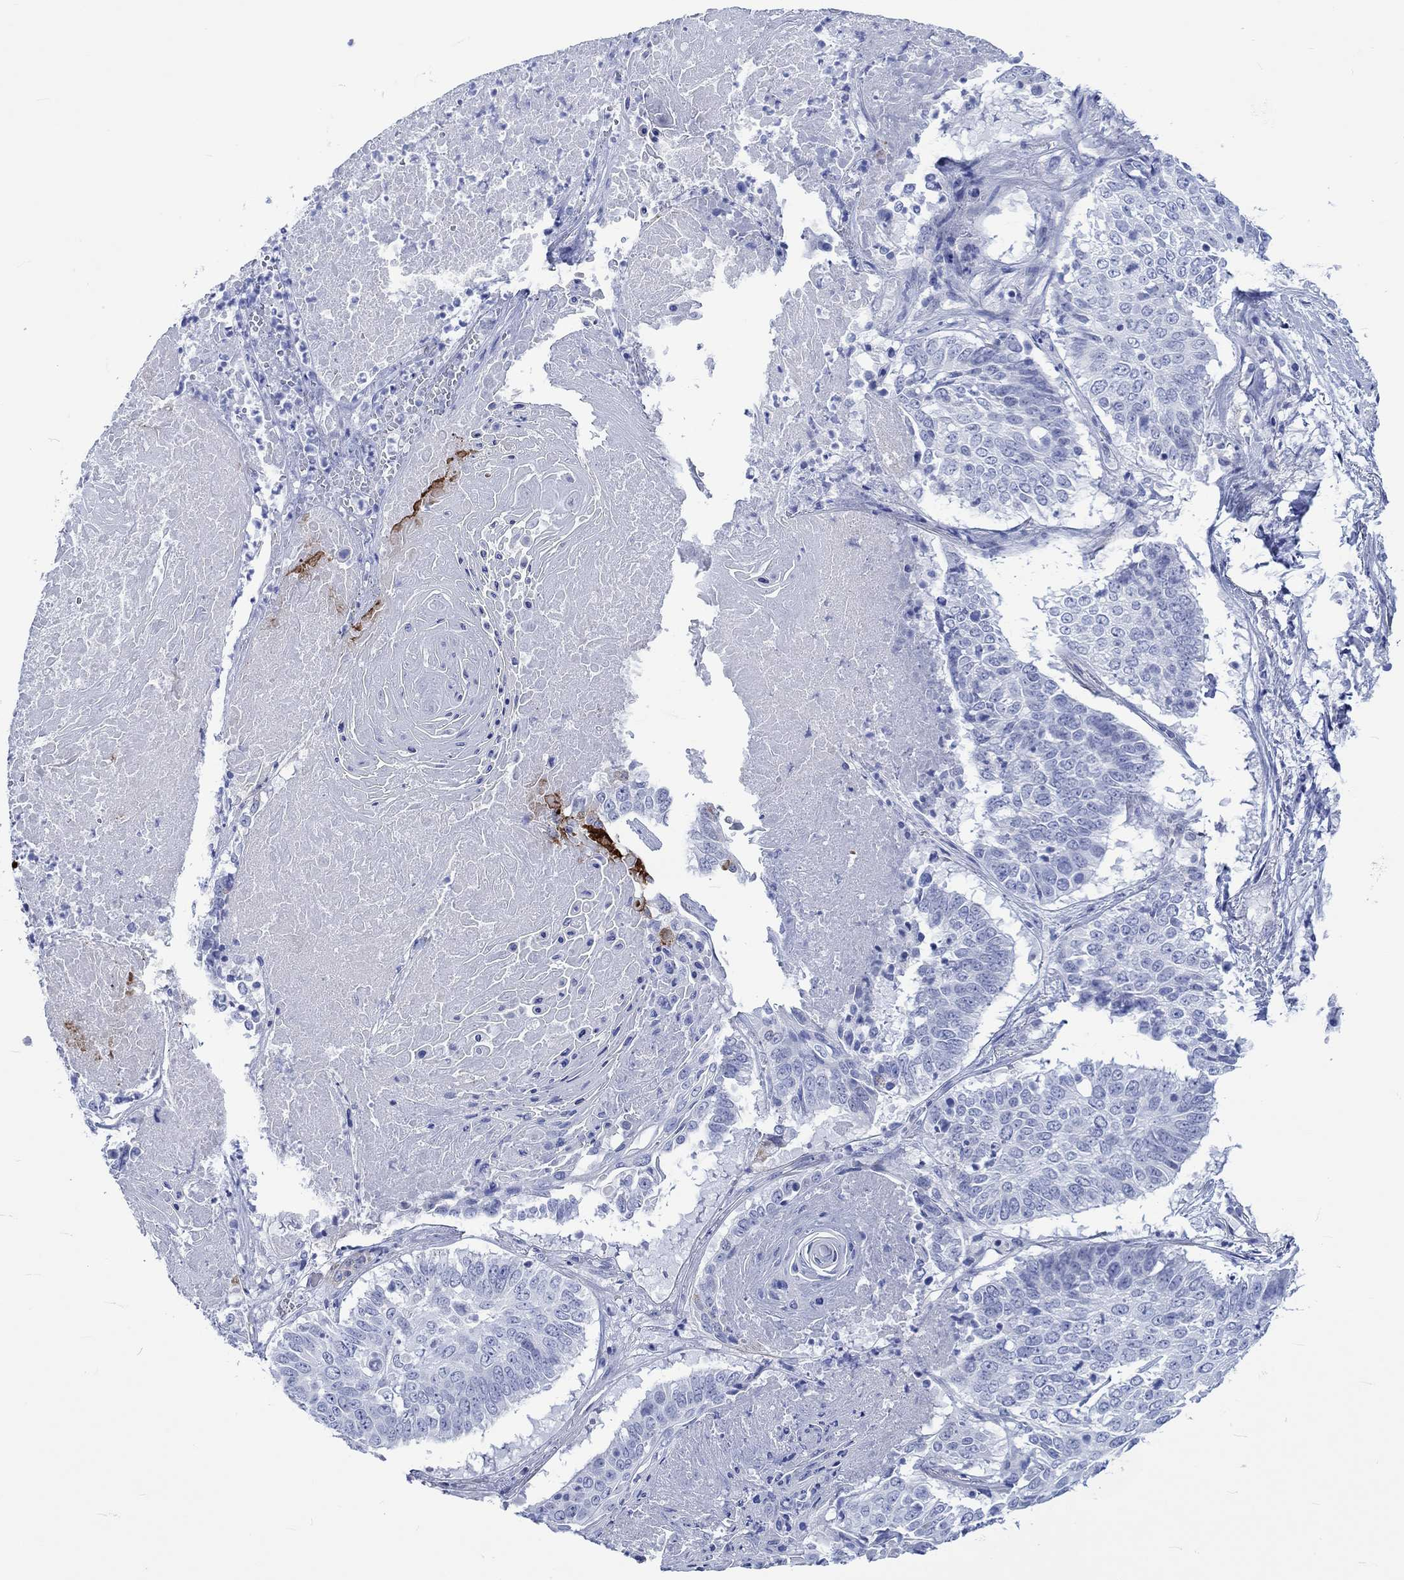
{"staining": {"intensity": "negative", "quantity": "none", "location": "none"}, "tissue": "lung cancer", "cell_type": "Tumor cells", "image_type": "cancer", "snomed": [{"axis": "morphology", "description": "Squamous cell carcinoma, NOS"}, {"axis": "topography", "description": "Lung"}], "caption": "Immunohistochemical staining of squamous cell carcinoma (lung) shows no significant positivity in tumor cells.", "gene": "KLHL33", "patient": {"sex": "male", "age": 64}}